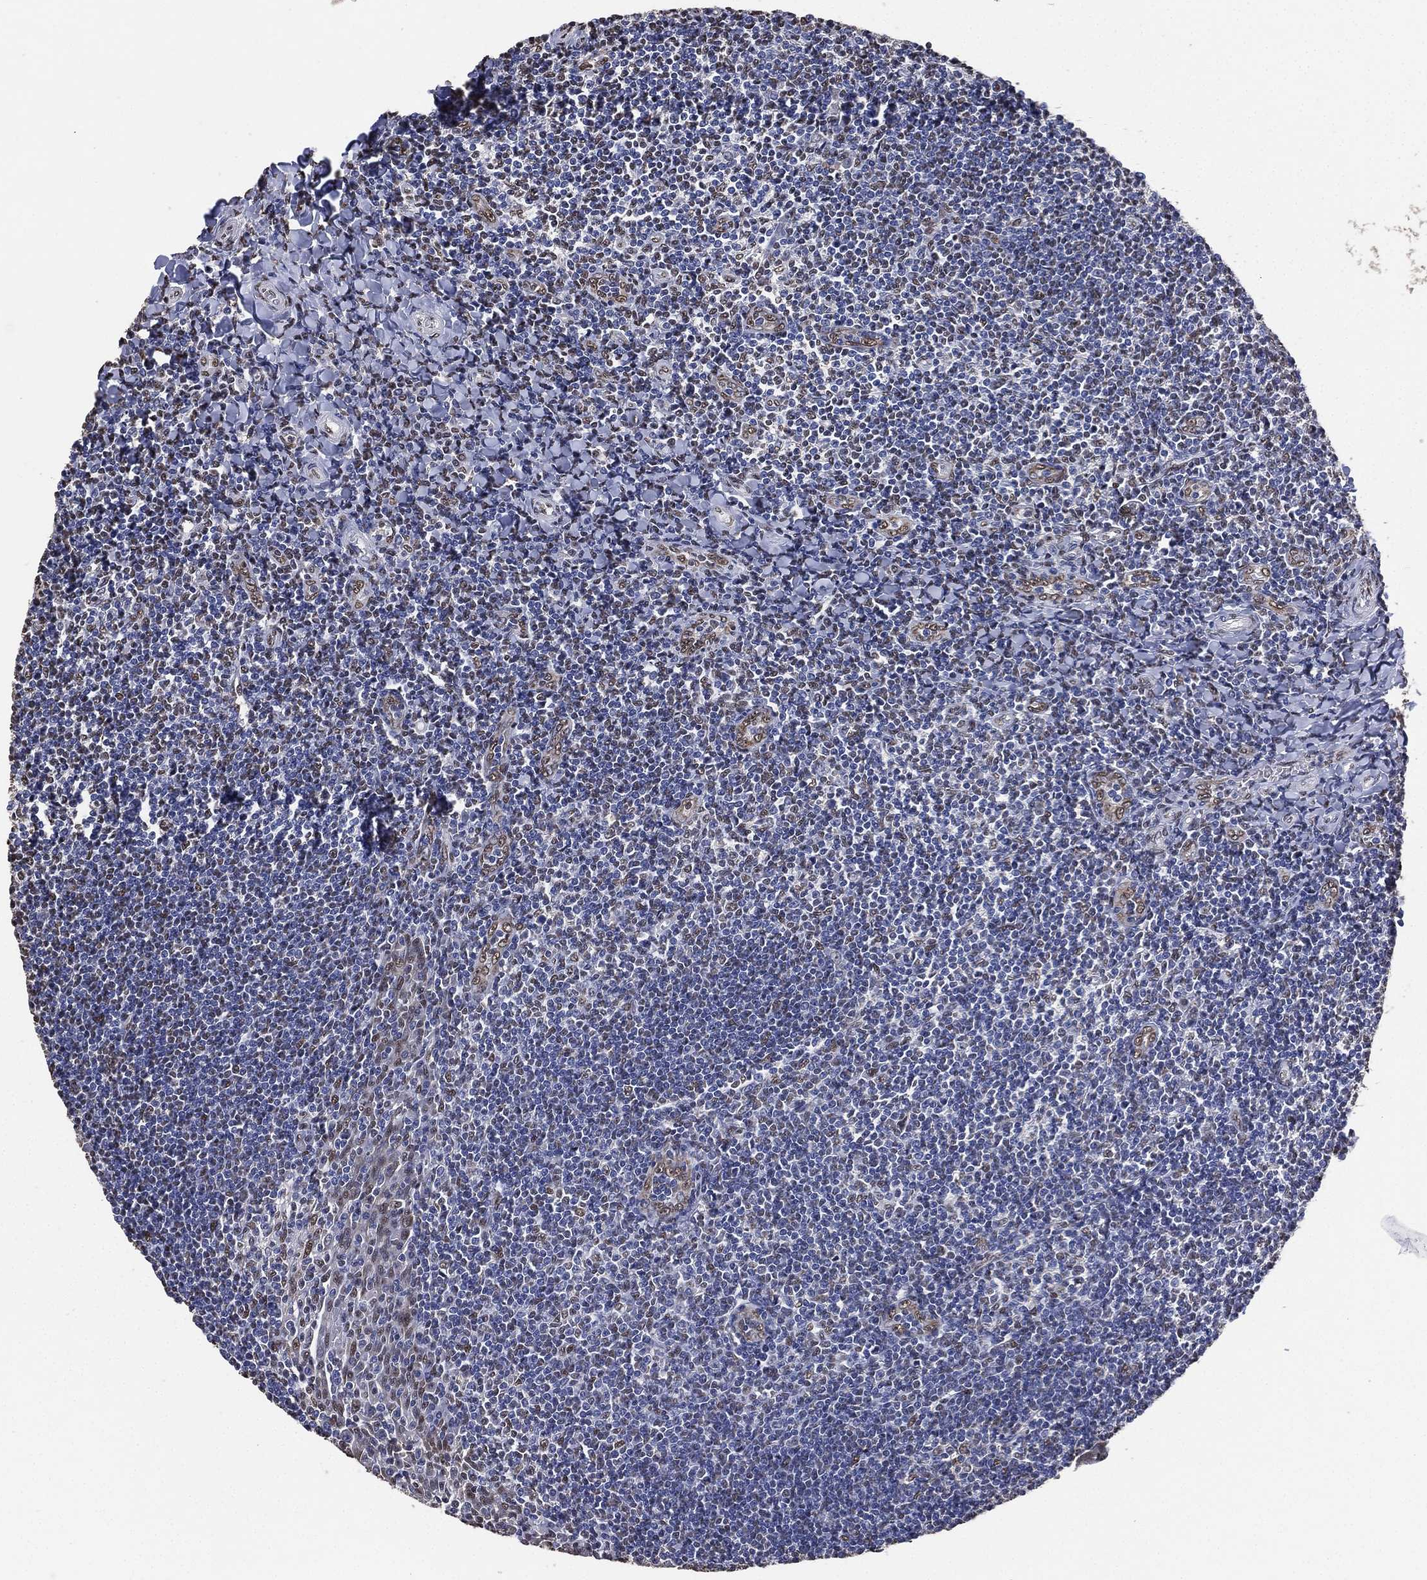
{"staining": {"intensity": "weak", "quantity": "<25%", "location": "nuclear"}, "tissue": "tonsil", "cell_type": "Germinal center cells", "image_type": "normal", "snomed": [{"axis": "morphology", "description": "Normal tissue, NOS"}, {"axis": "topography", "description": "Tonsil"}], "caption": "High magnification brightfield microscopy of normal tonsil stained with DAB (brown) and counterstained with hematoxylin (blue): germinal center cells show no significant staining.", "gene": "ALDH7A1", "patient": {"sex": "female", "age": 12}}